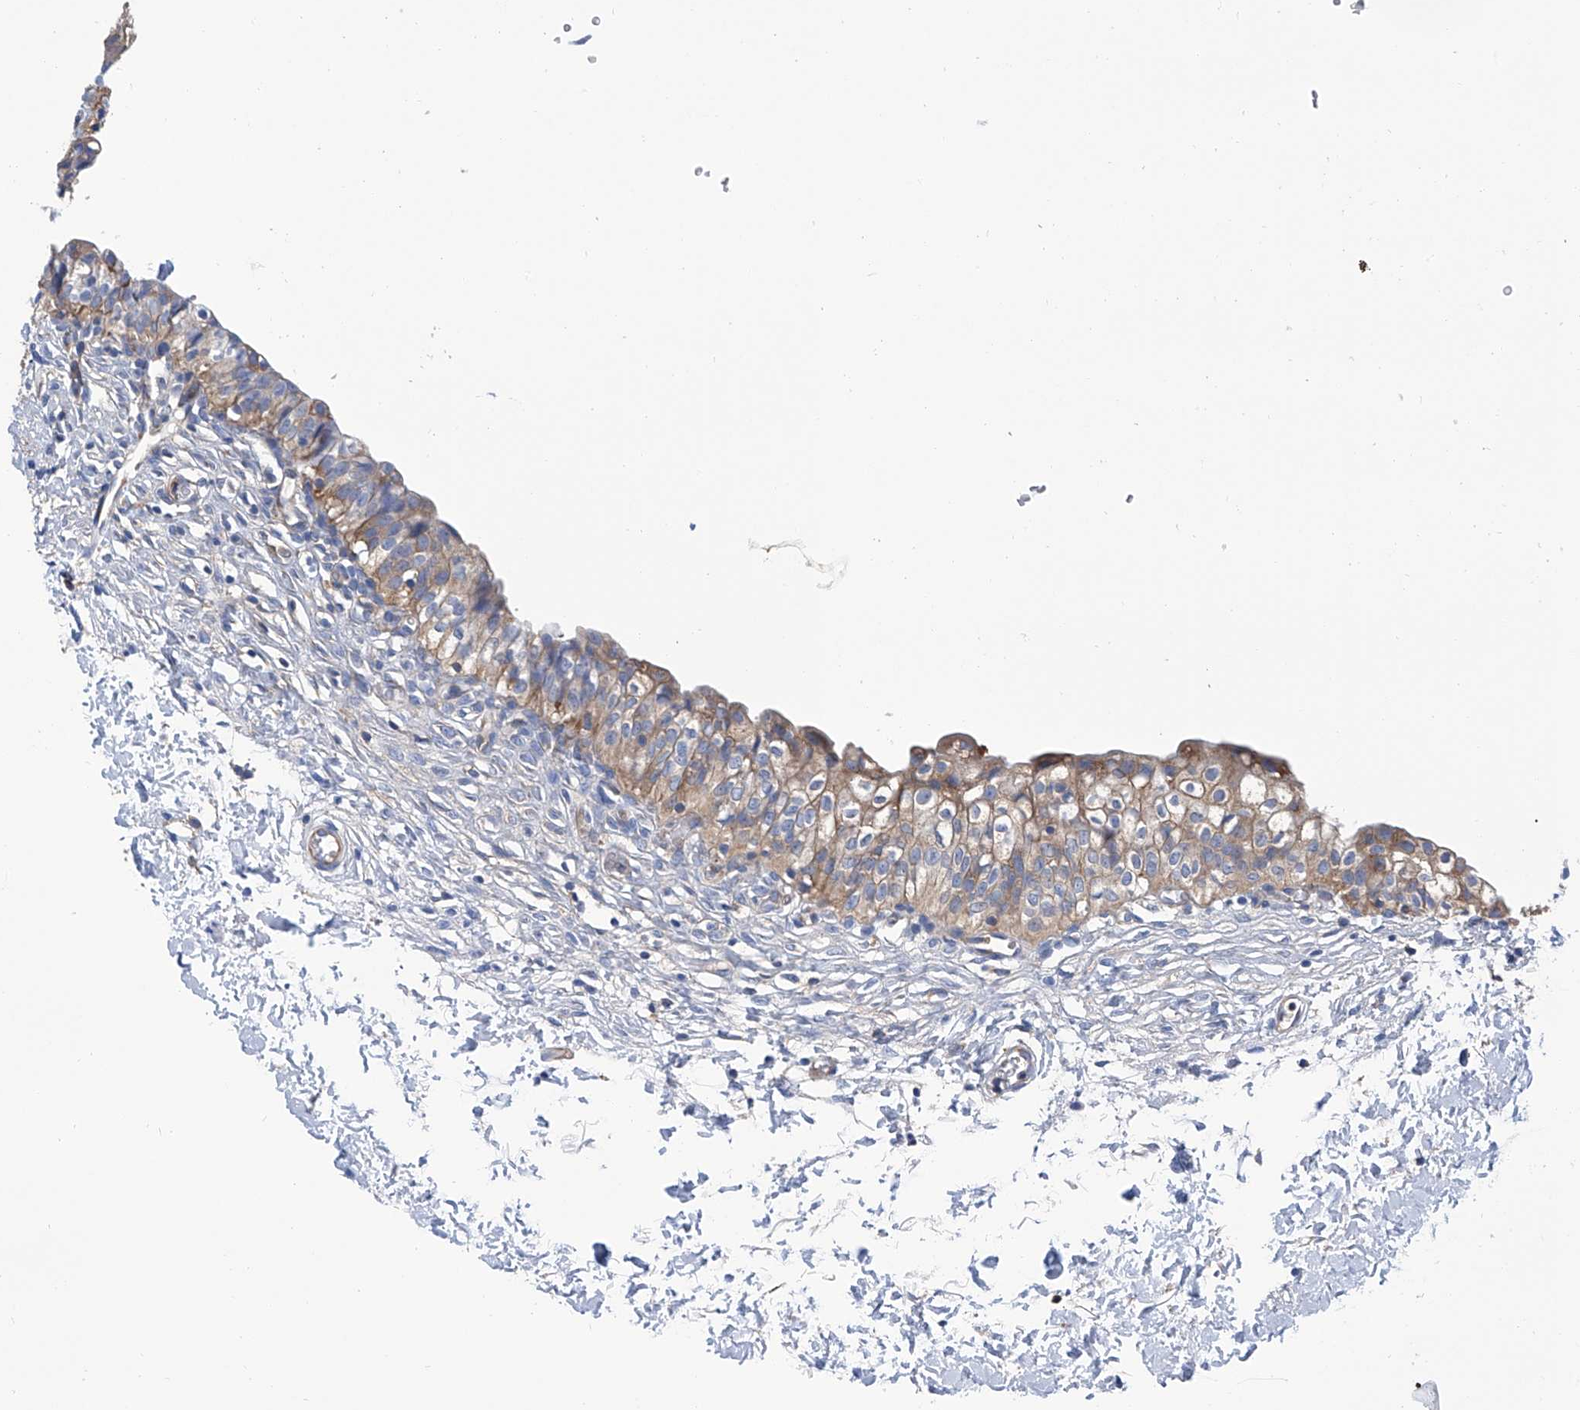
{"staining": {"intensity": "moderate", "quantity": ">75%", "location": "cytoplasmic/membranous"}, "tissue": "urinary bladder", "cell_type": "Urothelial cells", "image_type": "normal", "snomed": [{"axis": "morphology", "description": "Normal tissue, NOS"}, {"axis": "topography", "description": "Urinary bladder"}], "caption": "A micrograph of human urinary bladder stained for a protein reveals moderate cytoplasmic/membranous brown staining in urothelial cells. The protein of interest is stained brown, and the nuclei are stained in blue (DAB IHC with brightfield microscopy, high magnification).", "gene": "GPT", "patient": {"sex": "male", "age": 55}}